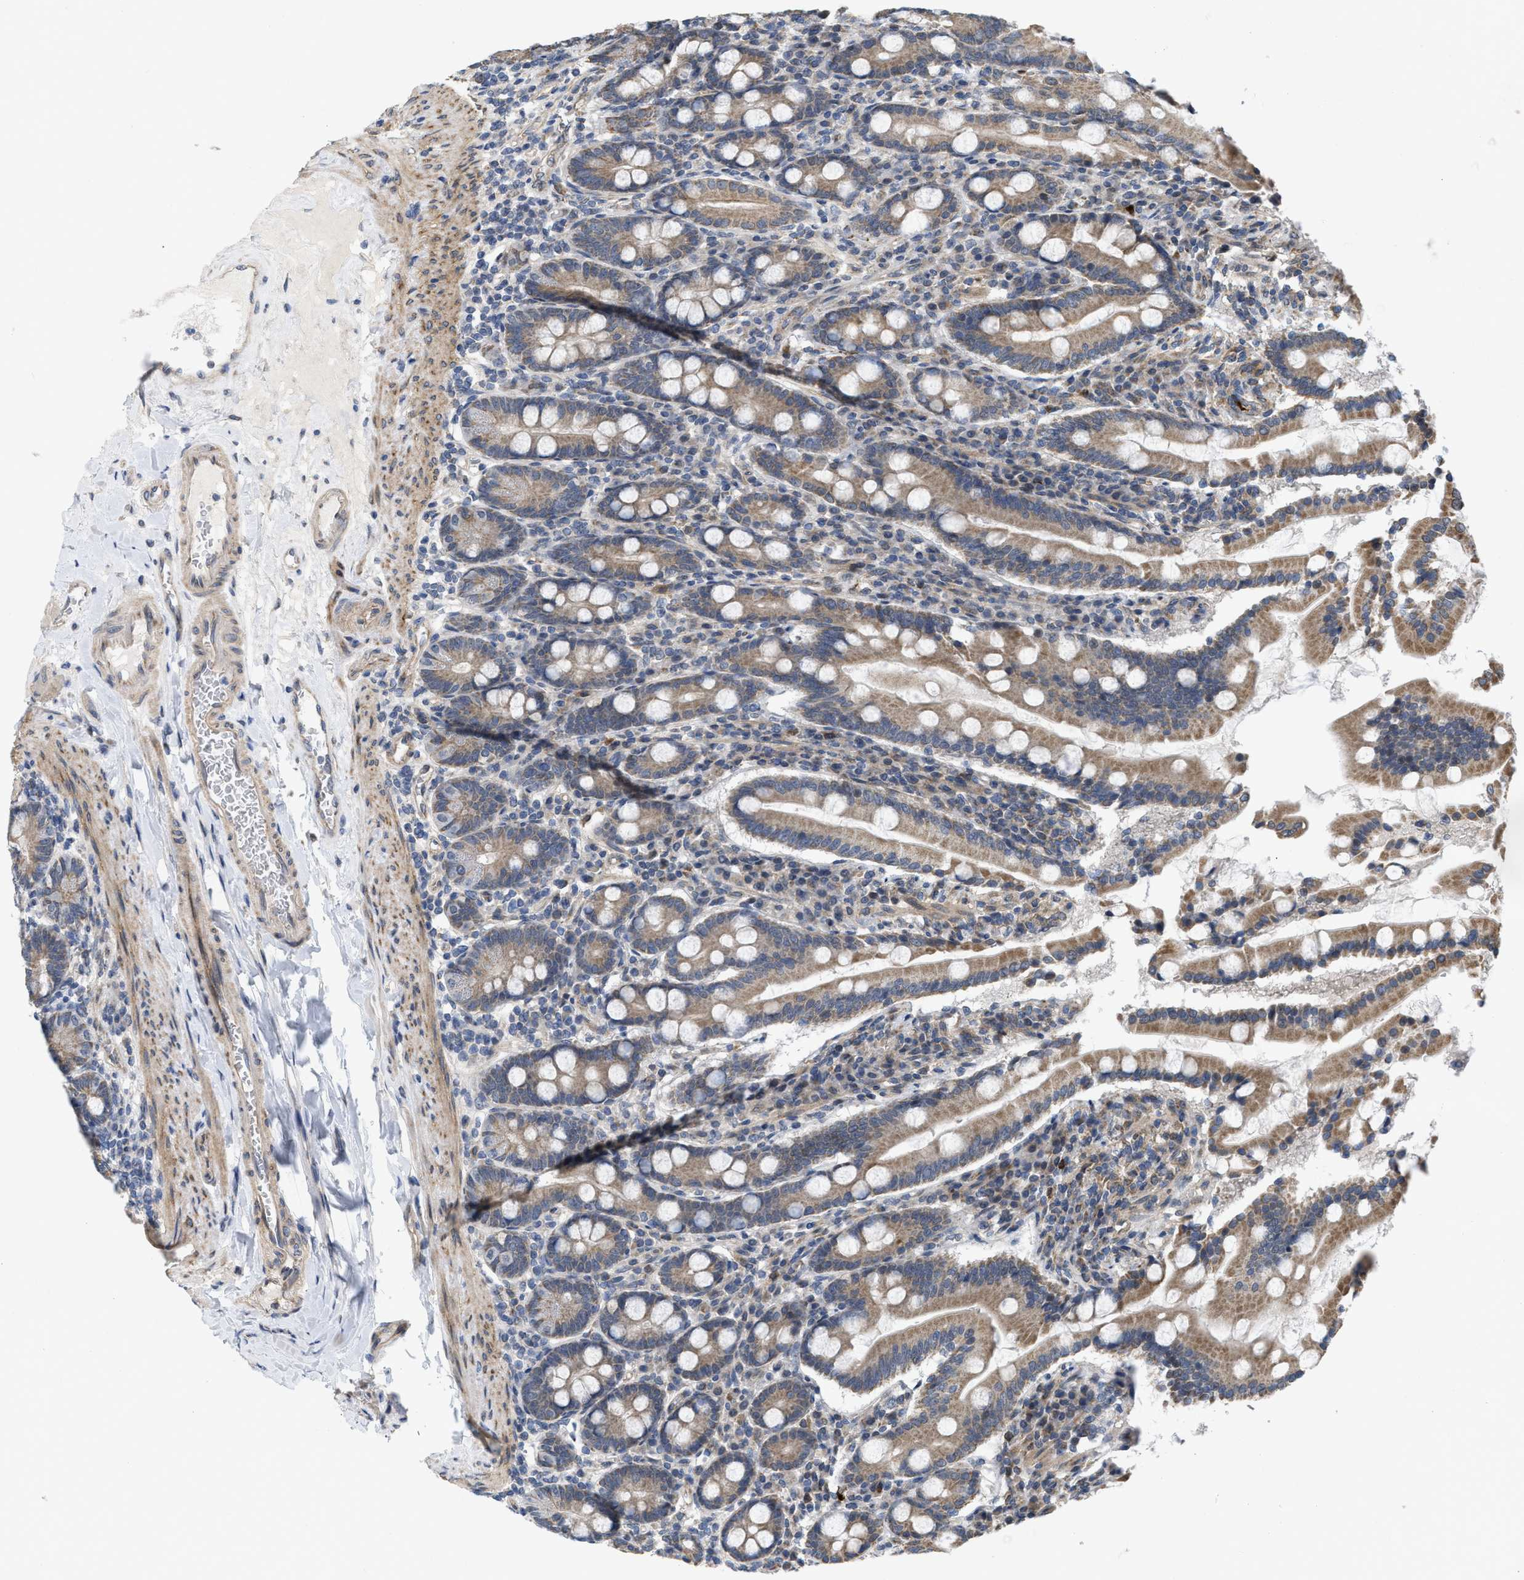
{"staining": {"intensity": "moderate", "quantity": ">75%", "location": "cytoplasmic/membranous"}, "tissue": "duodenum", "cell_type": "Glandular cells", "image_type": "normal", "snomed": [{"axis": "morphology", "description": "Normal tissue, NOS"}, {"axis": "topography", "description": "Duodenum"}], "caption": "Moderate cytoplasmic/membranous positivity for a protein is present in about >75% of glandular cells of normal duodenum using IHC.", "gene": "EOGT", "patient": {"sex": "male", "age": 50}}